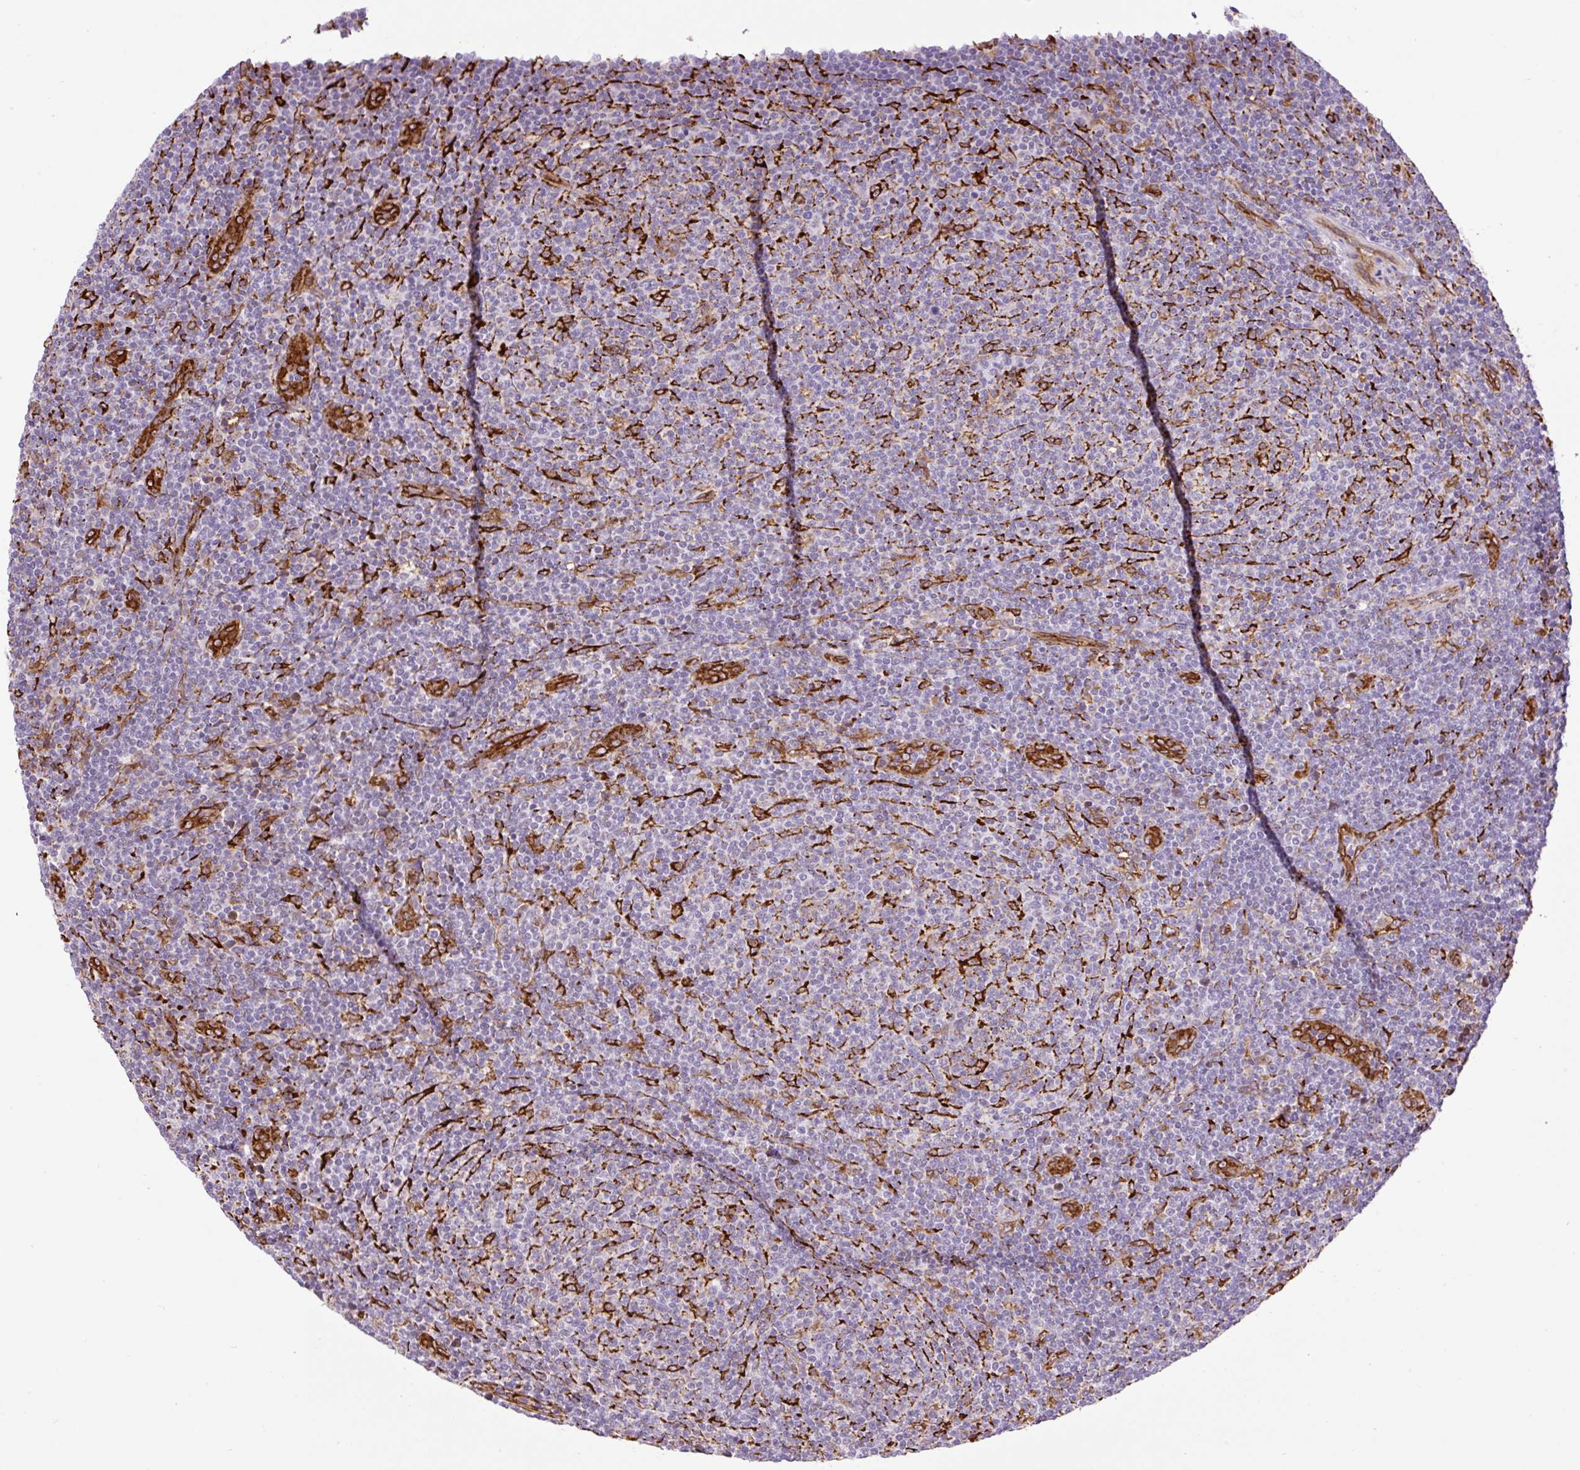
{"staining": {"intensity": "negative", "quantity": "none", "location": "none"}, "tissue": "lymphoma", "cell_type": "Tumor cells", "image_type": "cancer", "snomed": [{"axis": "morphology", "description": "Malignant lymphoma, non-Hodgkin's type, Low grade"}, {"axis": "topography", "description": "Lymph node"}], "caption": "Immunohistochemistry of human malignant lymphoma, non-Hodgkin's type (low-grade) exhibits no staining in tumor cells.", "gene": "RAB30", "patient": {"sex": "male", "age": 66}}